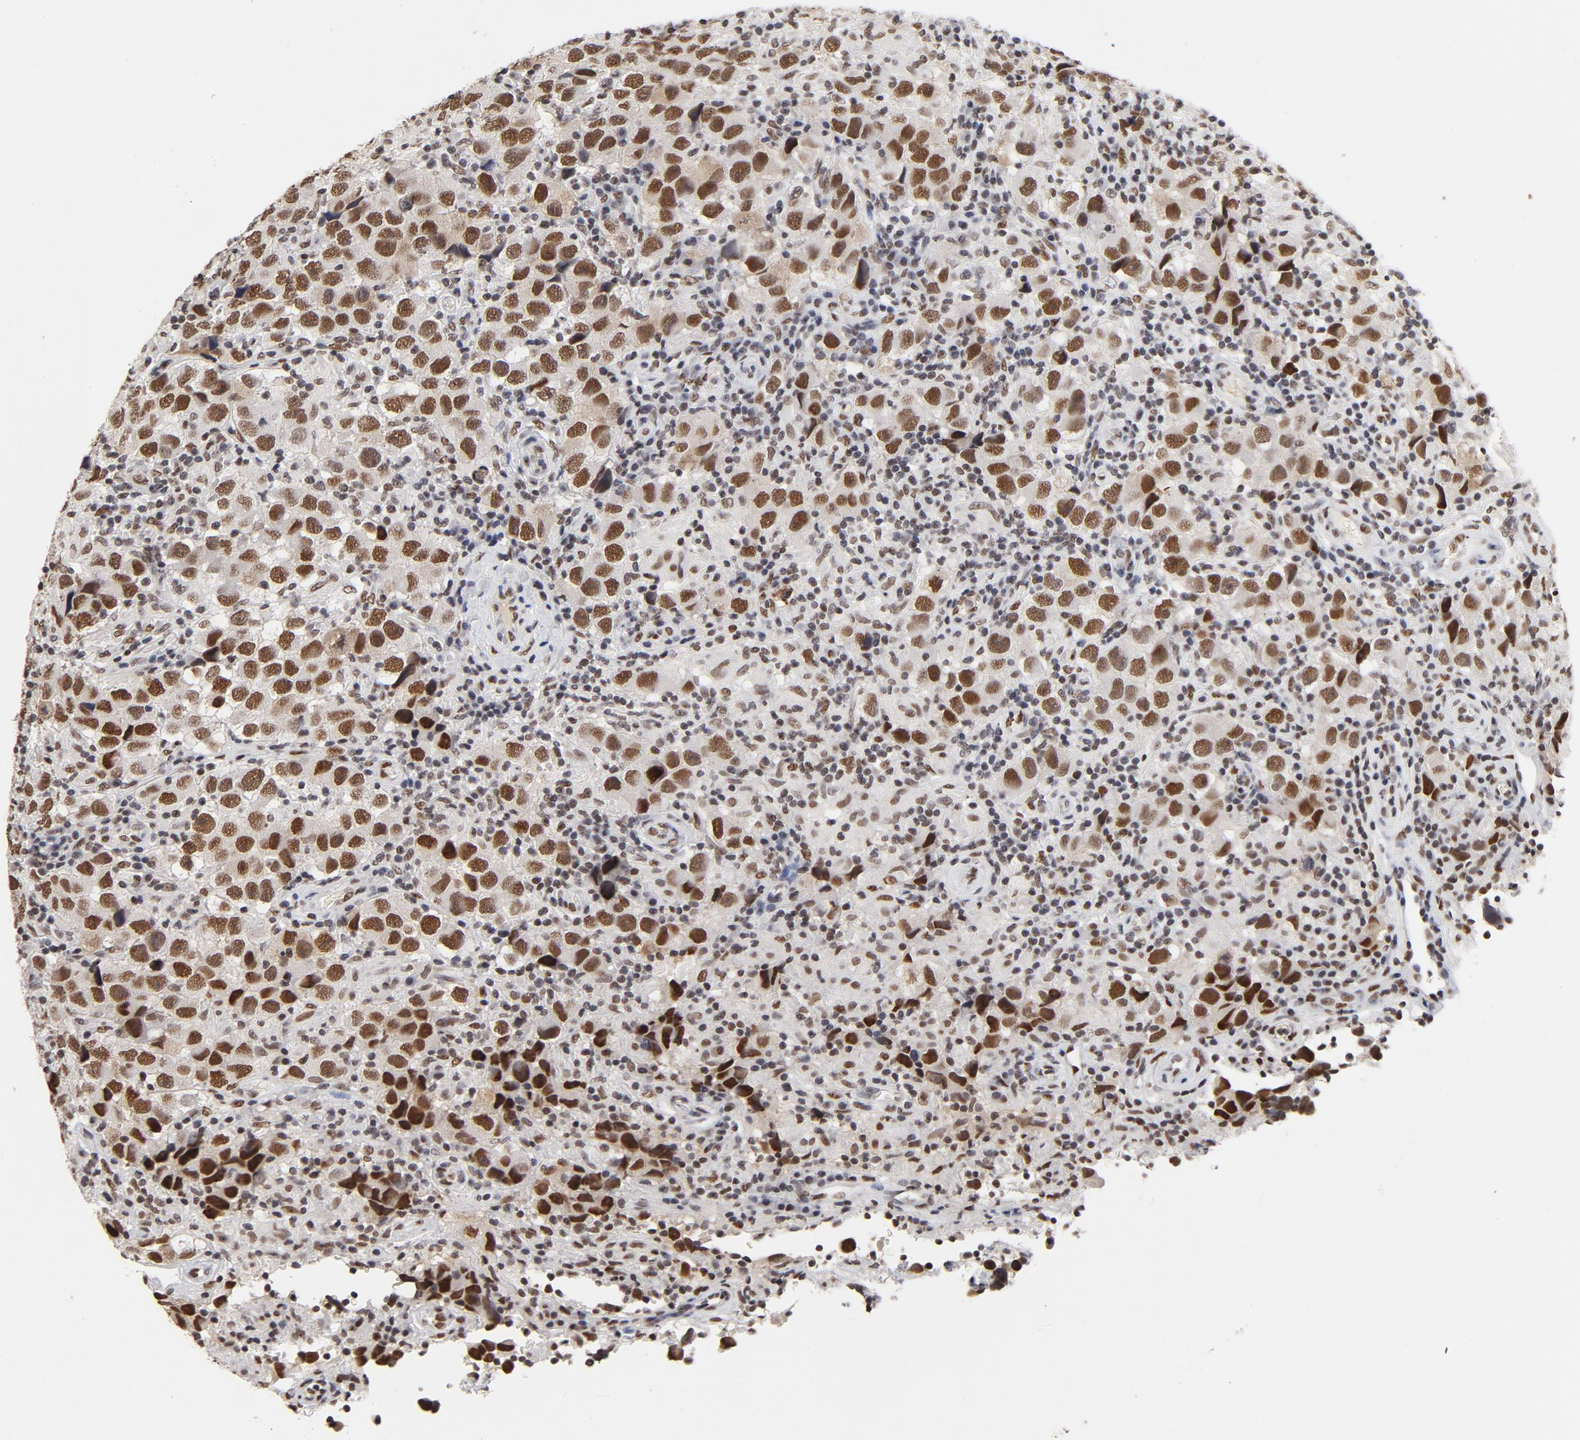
{"staining": {"intensity": "moderate", "quantity": ">75%", "location": "nuclear"}, "tissue": "testis cancer", "cell_type": "Tumor cells", "image_type": "cancer", "snomed": [{"axis": "morphology", "description": "Carcinoma, Embryonal, NOS"}, {"axis": "topography", "description": "Testis"}], "caption": "Testis cancer (embryonal carcinoma) was stained to show a protein in brown. There is medium levels of moderate nuclear expression in approximately >75% of tumor cells.", "gene": "TP53BP1", "patient": {"sex": "male", "age": 21}}